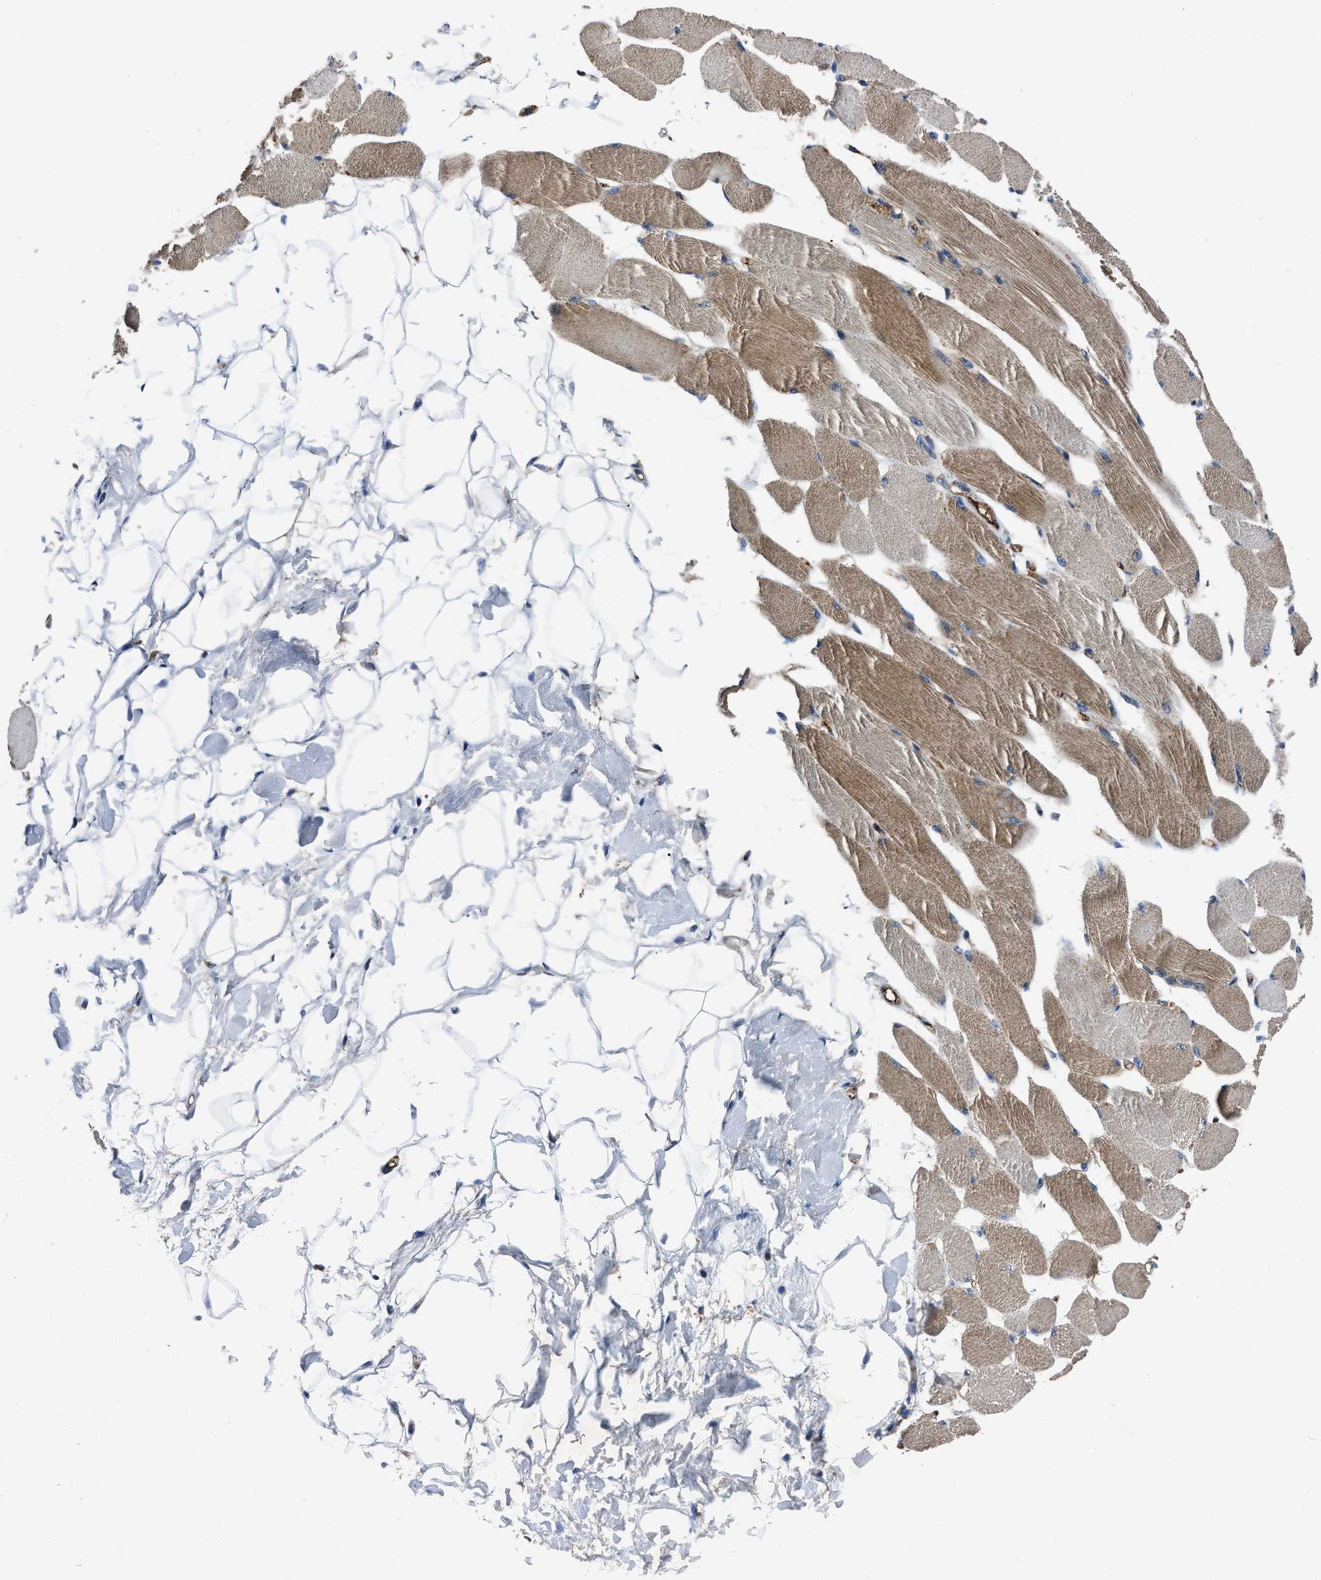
{"staining": {"intensity": "moderate", "quantity": "25%-75%", "location": "cytoplasmic/membranous"}, "tissue": "skeletal muscle", "cell_type": "Myocytes", "image_type": "normal", "snomed": [{"axis": "morphology", "description": "Normal tissue, NOS"}, {"axis": "topography", "description": "Skeletal muscle"}, {"axis": "topography", "description": "Peripheral nerve tissue"}], "caption": "Immunohistochemistry (IHC) (DAB) staining of unremarkable human skeletal muscle shows moderate cytoplasmic/membranous protein expression in approximately 25%-75% of myocytes. The staining is performed using DAB (3,3'-diaminobenzidine) brown chromogen to label protein expression. The nuclei are counter-stained blue using hematoxylin.", "gene": "ERC1", "patient": {"sex": "female", "age": 84}}